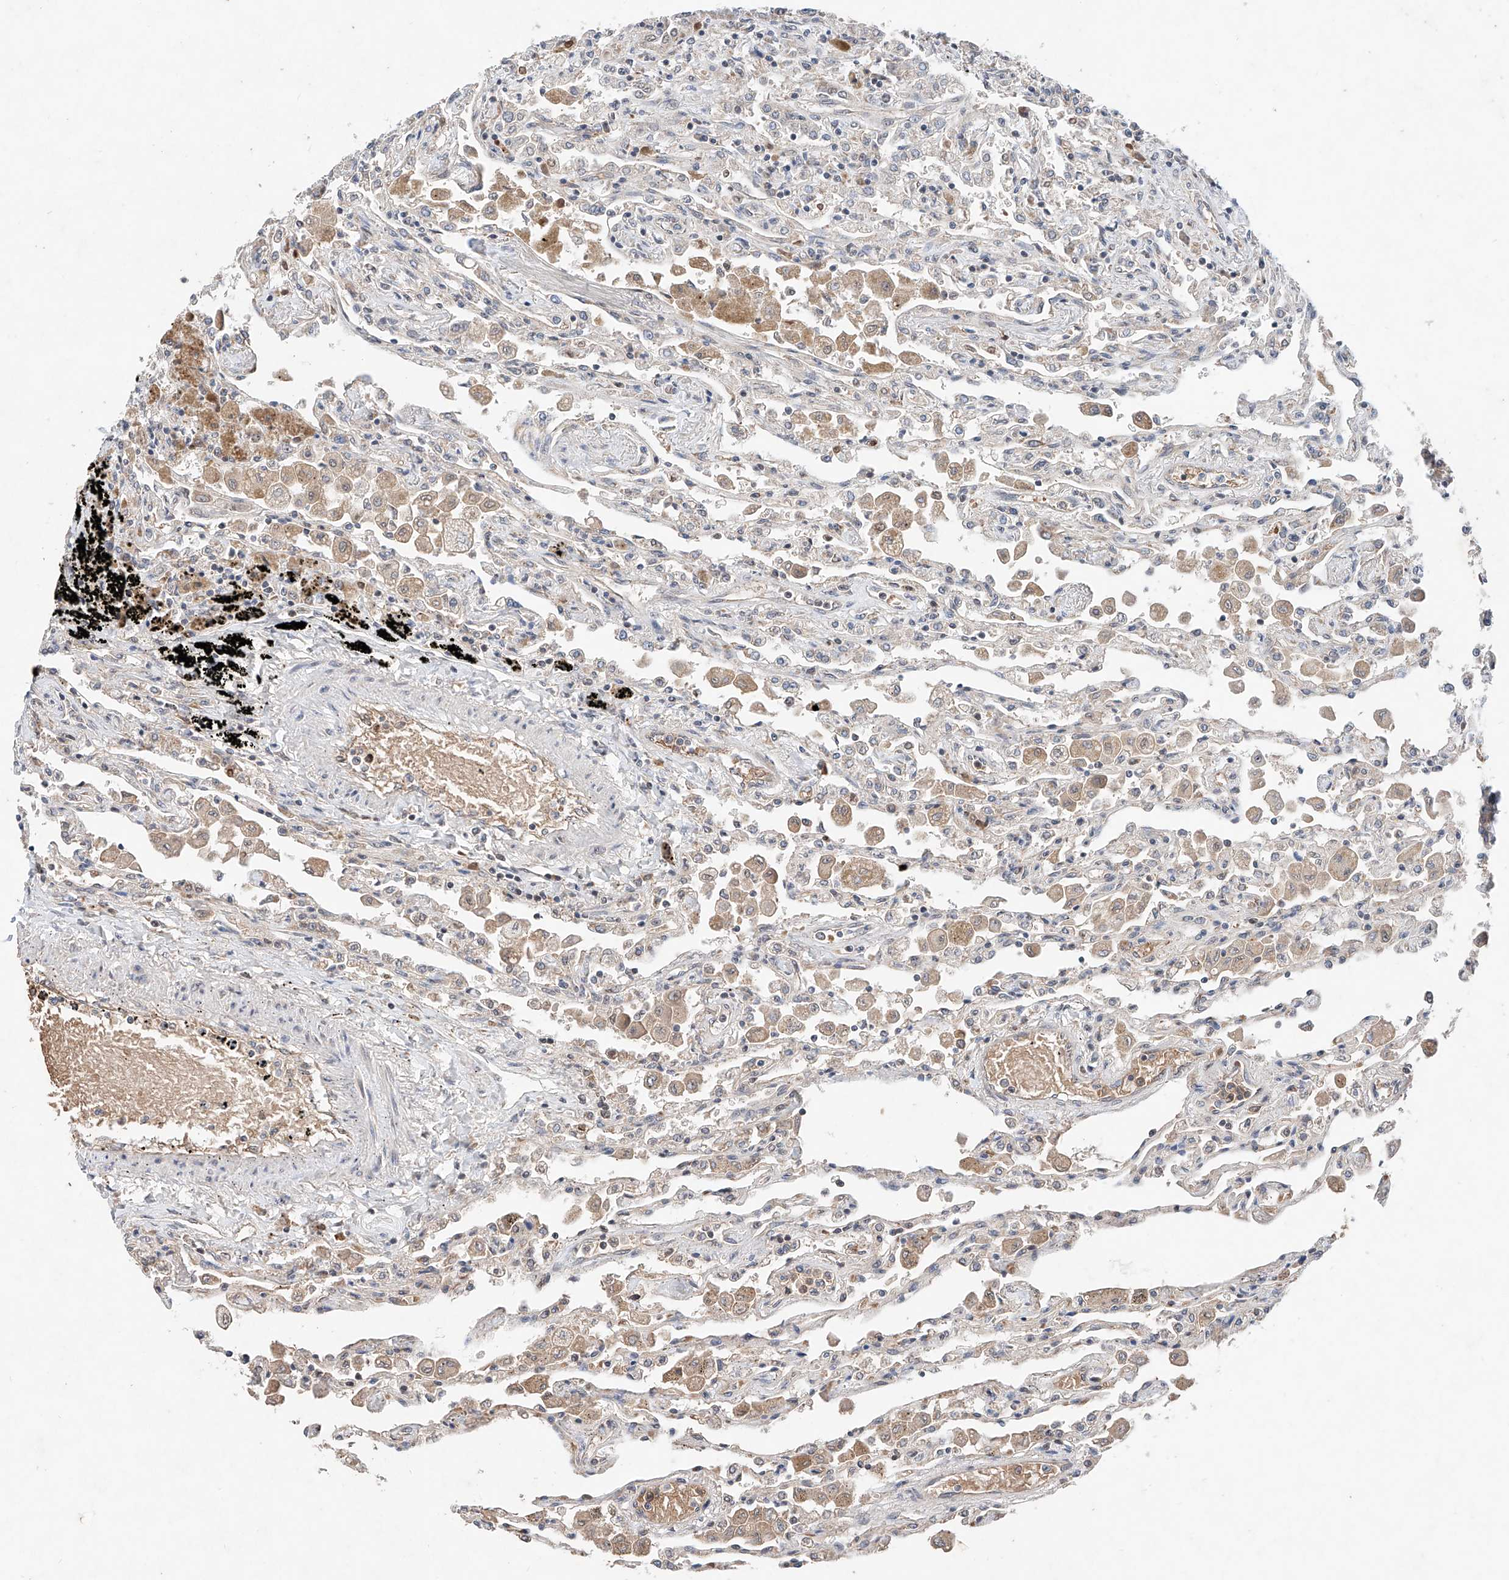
{"staining": {"intensity": "weak", "quantity": "<25%", "location": "cytoplasmic/membranous"}, "tissue": "lung", "cell_type": "Alveolar cells", "image_type": "normal", "snomed": [{"axis": "morphology", "description": "Normal tissue, NOS"}, {"axis": "topography", "description": "Bronchus"}, {"axis": "topography", "description": "Lung"}], "caption": "Immunohistochemistry photomicrograph of normal lung: human lung stained with DAB (3,3'-diaminobenzidine) reveals no significant protein positivity in alveolar cells. (DAB (3,3'-diaminobenzidine) immunohistochemistry, high magnification).", "gene": "FASTK", "patient": {"sex": "female", "age": 49}}